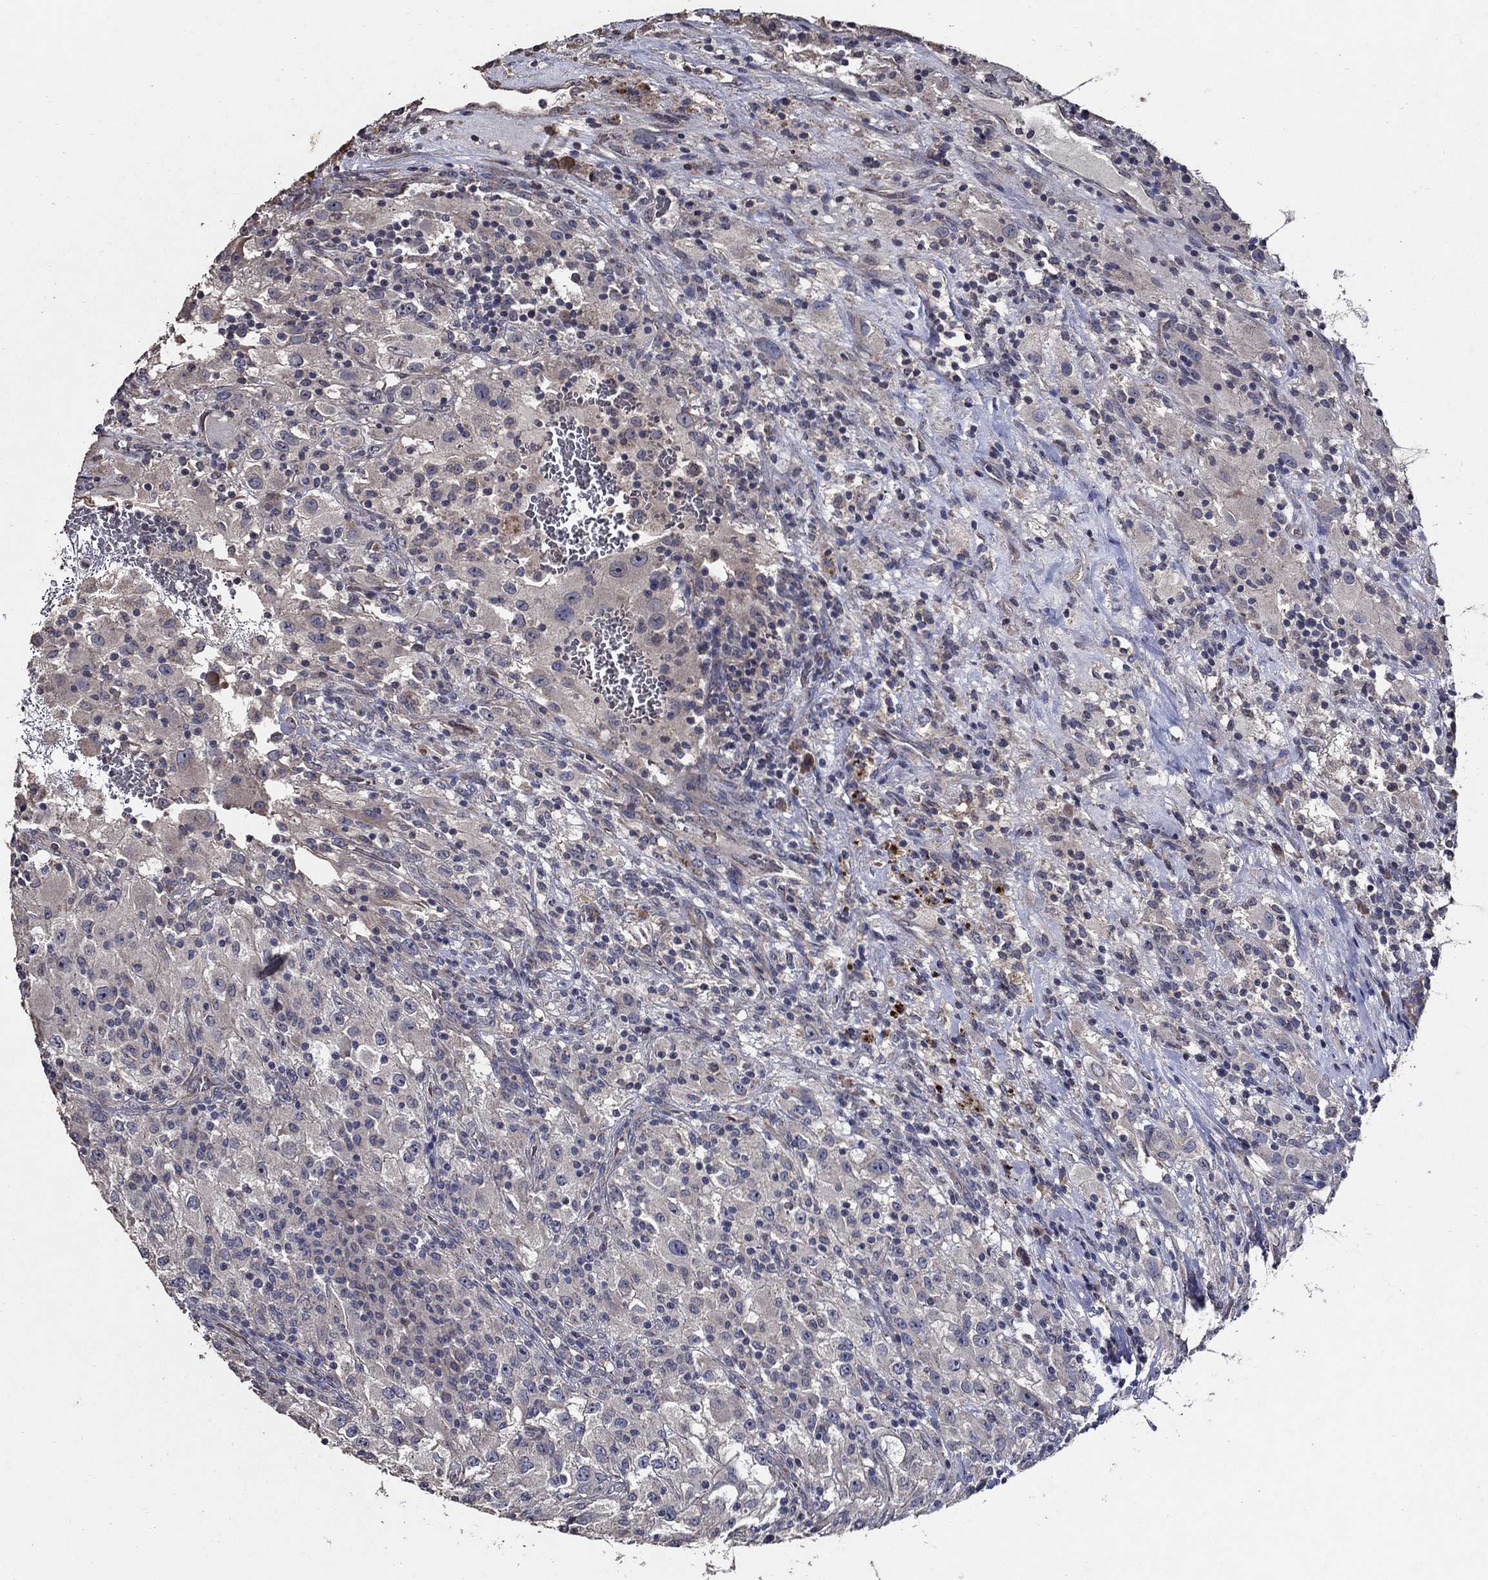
{"staining": {"intensity": "negative", "quantity": "none", "location": "none"}, "tissue": "renal cancer", "cell_type": "Tumor cells", "image_type": "cancer", "snomed": [{"axis": "morphology", "description": "Adenocarcinoma, NOS"}, {"axis": "topography", "description": "Kidney"}], "caption": "An image of renal adenocarcinoma stained for a protein displays no brown staining in tumor cells.", "gene": "HAP1", "patient": {"sex": "female", "age": 67}}